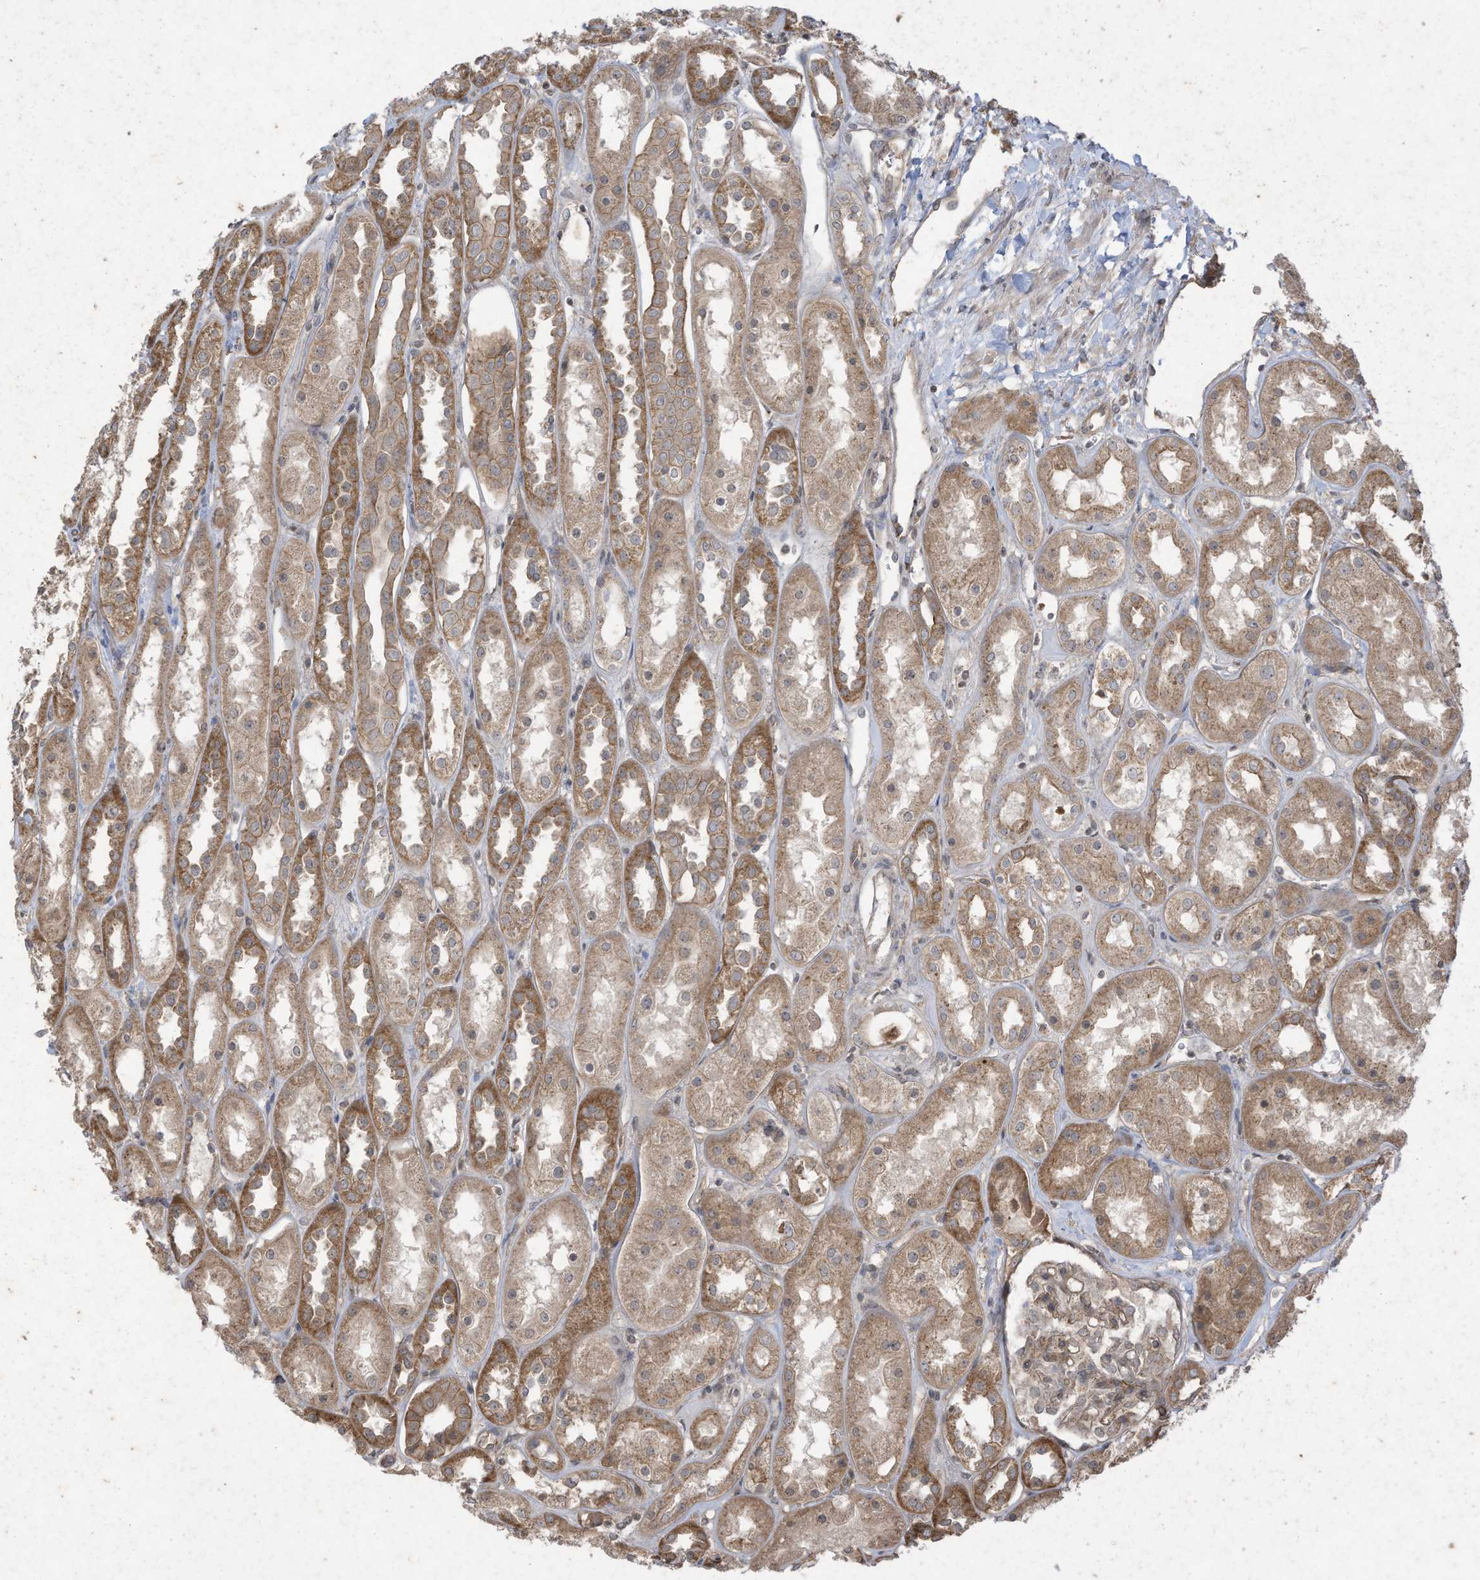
{"staining": {"intensity": "moderate", "quantity": "25%-75%", "location": "cytoplasmic/membranous"}, "tissue": "kidney", "cell_type": "Cells in glomeruli", "image_type": "normal", "snomed": [{"axis": "morphology", "description": "Normal tissue, NOS"}, {"axis": "topography", "description": "Kidney"}], "caption": "DAB immunohistochemical staining of normal human kidney exhibits moderate cytoplasmic/membranous protein expression in about 25%-75% of cells in glomeruli.", "gene": "MATN2", "patient": {"sex": "male", "age": 70}}